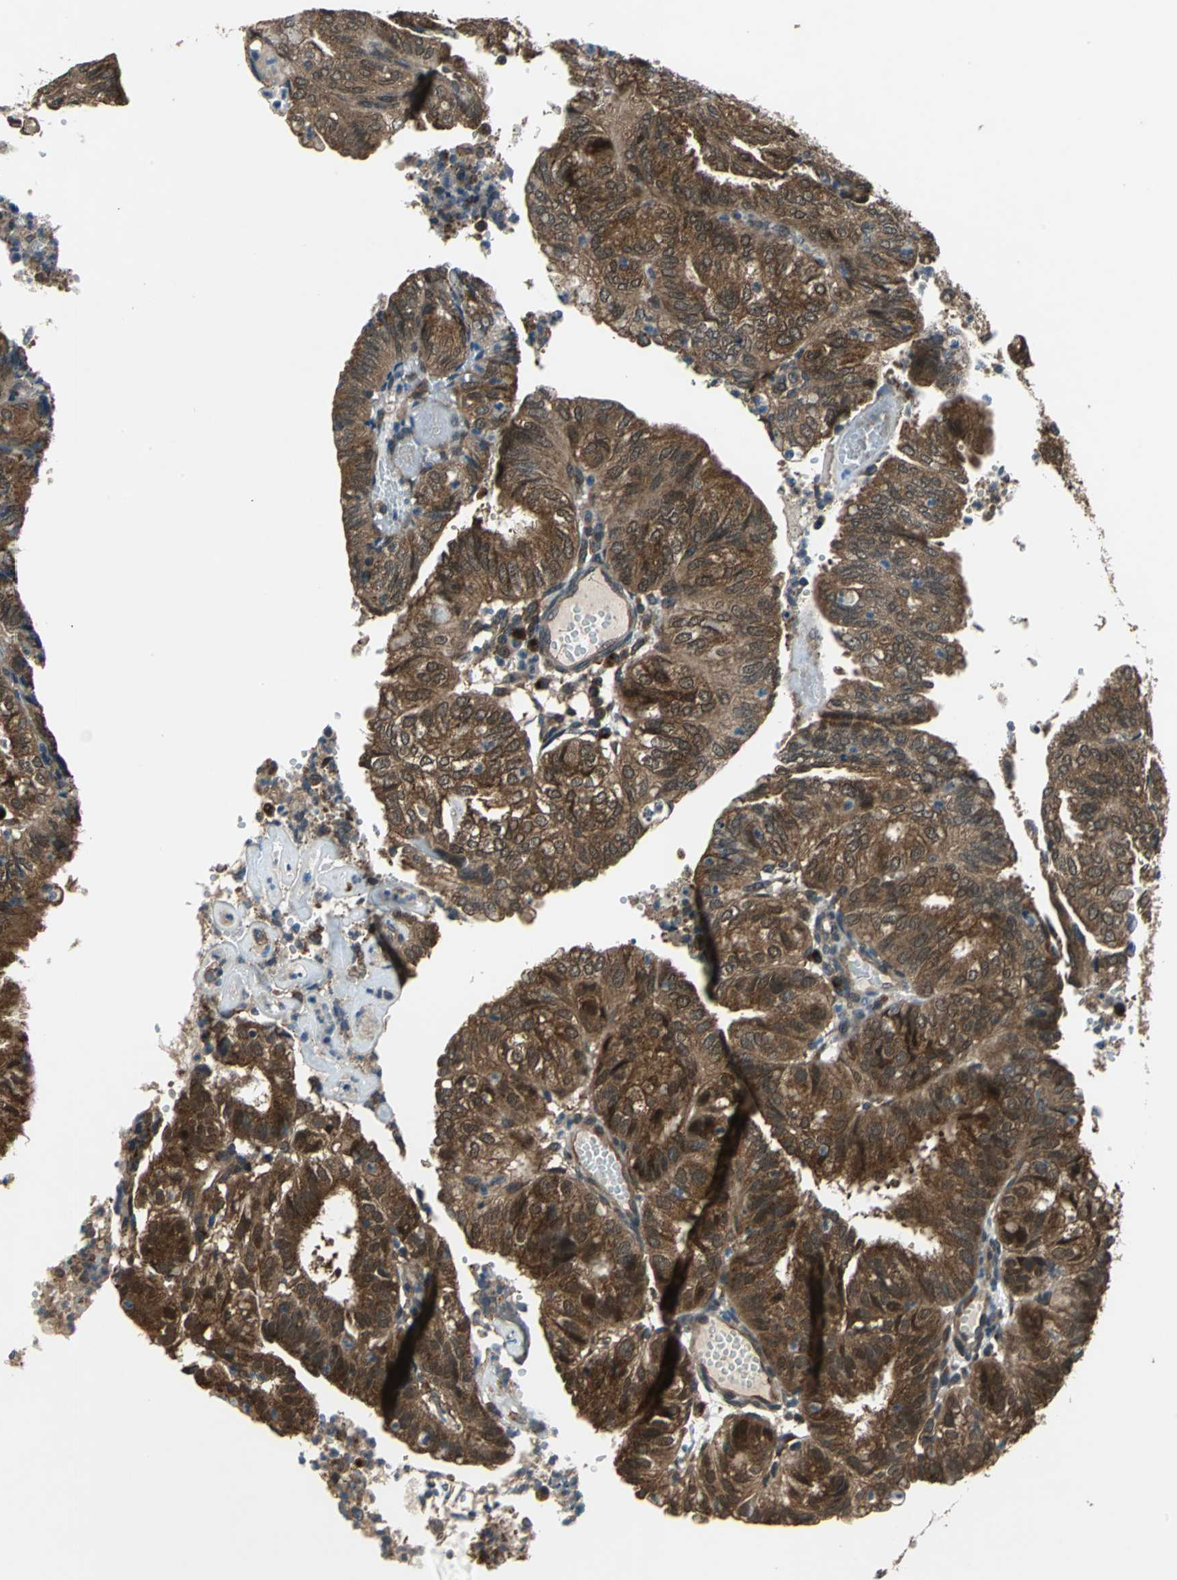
{"staining": {"intensity": "strong", "quantity": ">75%", "location": "cytoplasmic/membranous,nuclear"}, "tissue": "endometrial cancer", "cell_type": "Tumor cells", "image_type": "cancer", "snomed": [{"axis": "morphology", "description": "Adenocarcinoma, NOS"}, {"axis": "topography", "description": "Uterus"}], "caption": "Brown immunohistochemical staining in human endometrial cancer displays strong cytoplasmic/membranous and nuclear staining in about >75% of tumor cells.", "gene": "NFKBIE", "patient": {"sex": "female", "age": 60}}